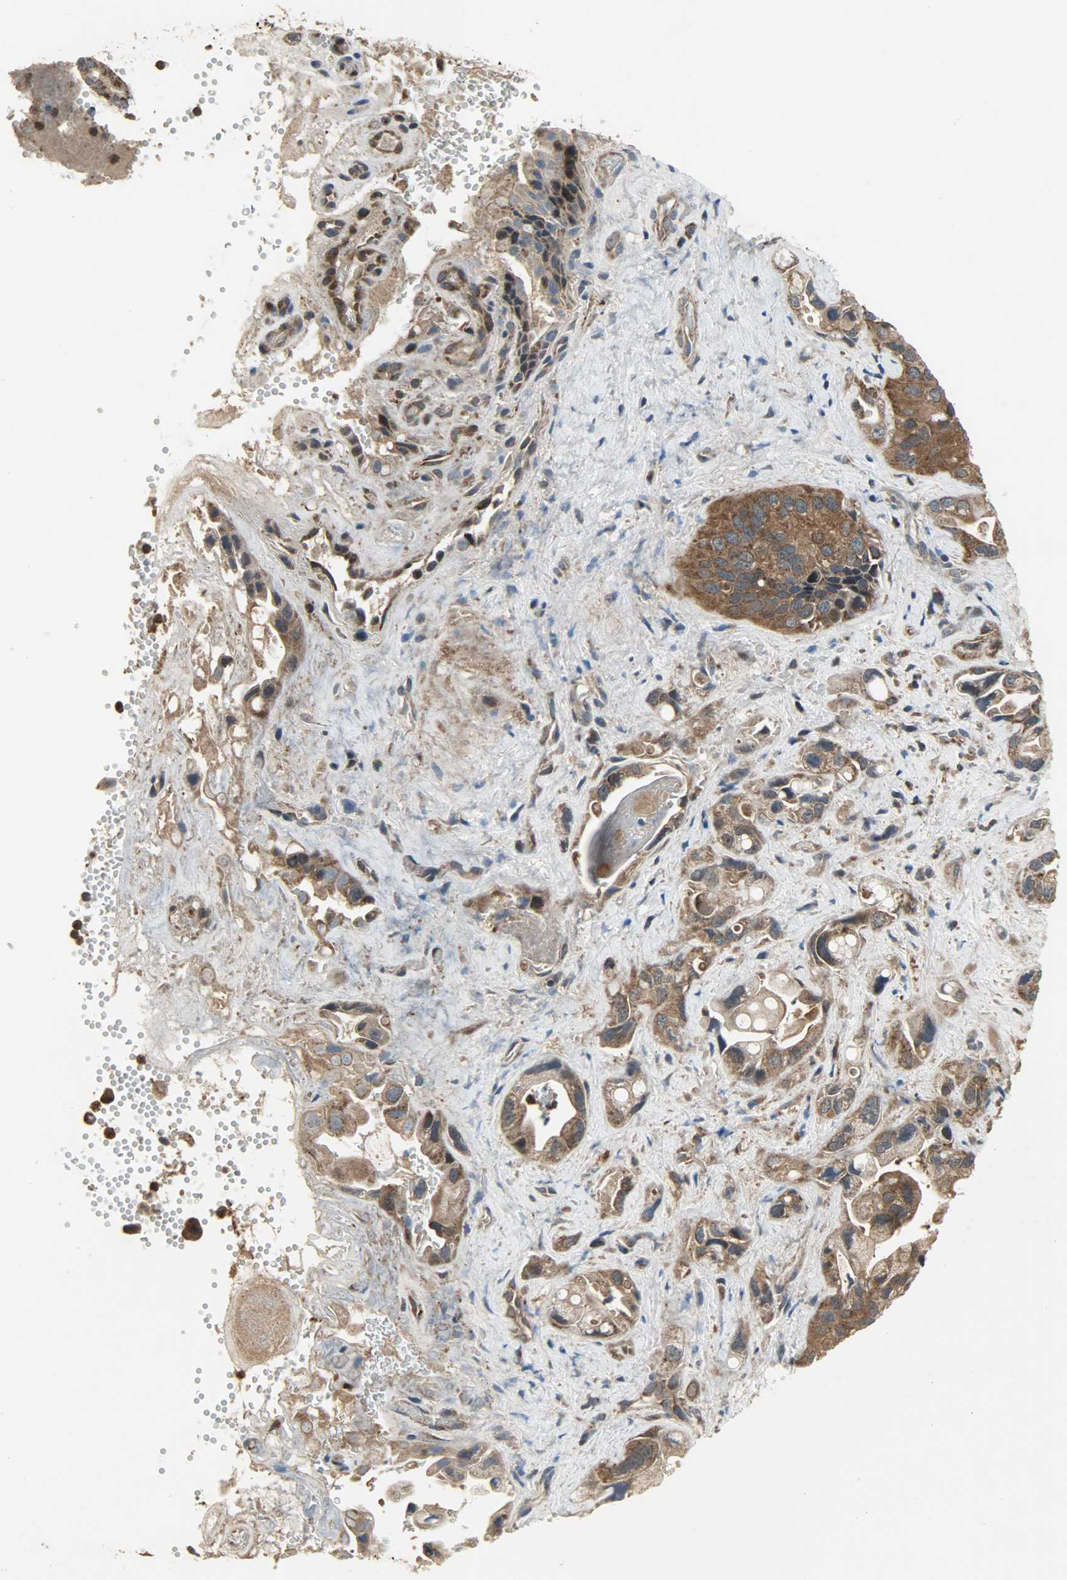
{"staining": {"intensity": "strong", "quantity": ">75%", "location": "cytoplasmic/membranous"}, "tissue": "pancreatic cancer", "cell_type": "Tumor cells", "image_type": "cancer", "snomed": [{"axis": "morphology", "description": "Adenocarcinoma, NOS"}, {"axis": "topography", "description": "Pancreas"}], "caption": "Pancreatic cancer was stained to show a protein in brown. There is high levels of strong cytoplasmic/membranous expression in about >75% of tumor cells.", "gene": "AMT", "patient": {"sex": "female", "age": 77}}